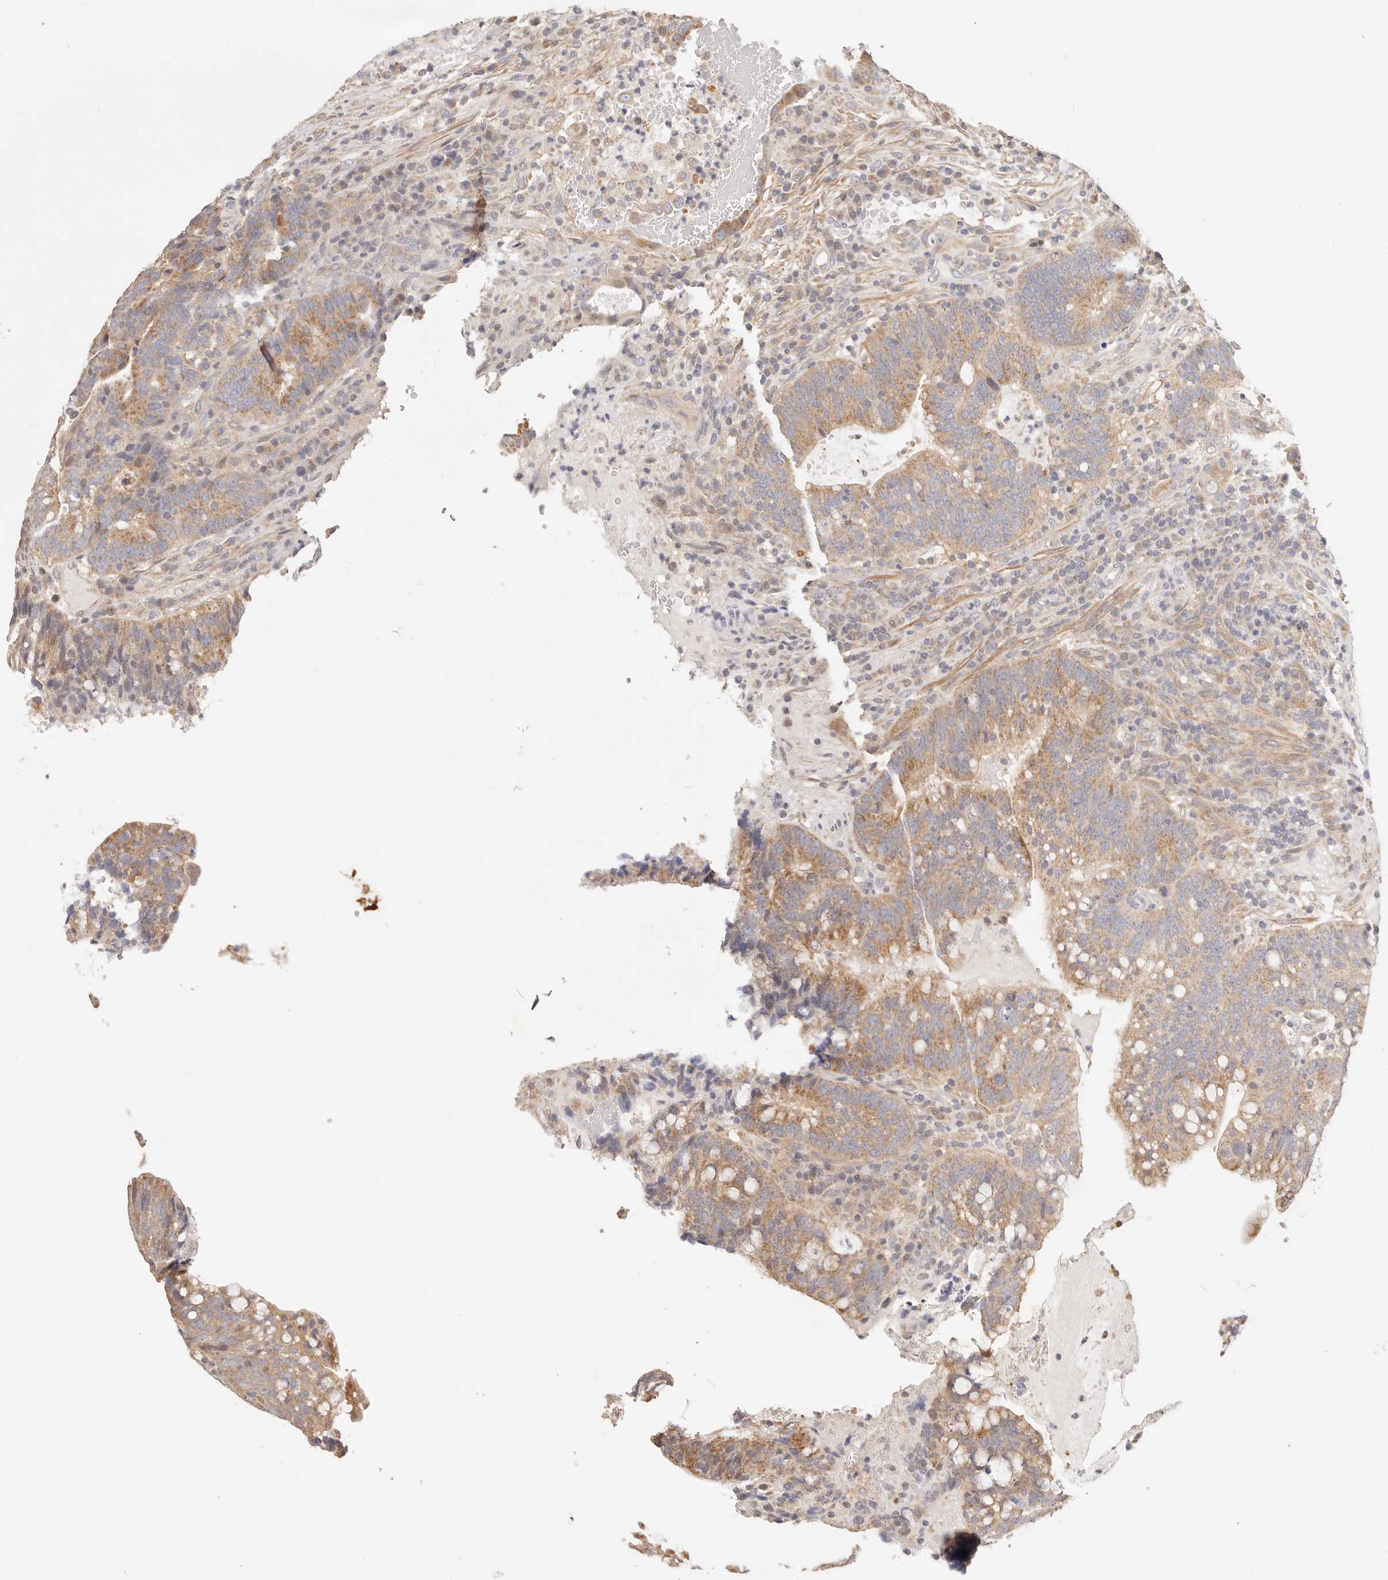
{"staining": {"intensity": "moderate", "quantity": ">75%", "location": "cytoplasmic/membranous"}, "tissue": "colorectal cancer", "cell_type": "Tumor cells", "image_type": "cancer", "snomed": [{"axis": "morphology", "description": "Adenocarcinoma, NOS"}, {"axis": "topography", "description": "Colon"}], "caption": "Immunohistochemical staining of human colorectal adenocarcinoma displays medium levels of moderate cytoplasmic/membranous expression in approximately >75% of tumor cells. The staining was performed using DAB (3,3'-diaminobenzidine) to visualize the protein expression in brown, while the nuclei were stained in blue with hematoxylin (Magnification: 20x).", "gene": "KCMF1", "patient": {"sex": "female", "age": 66}}